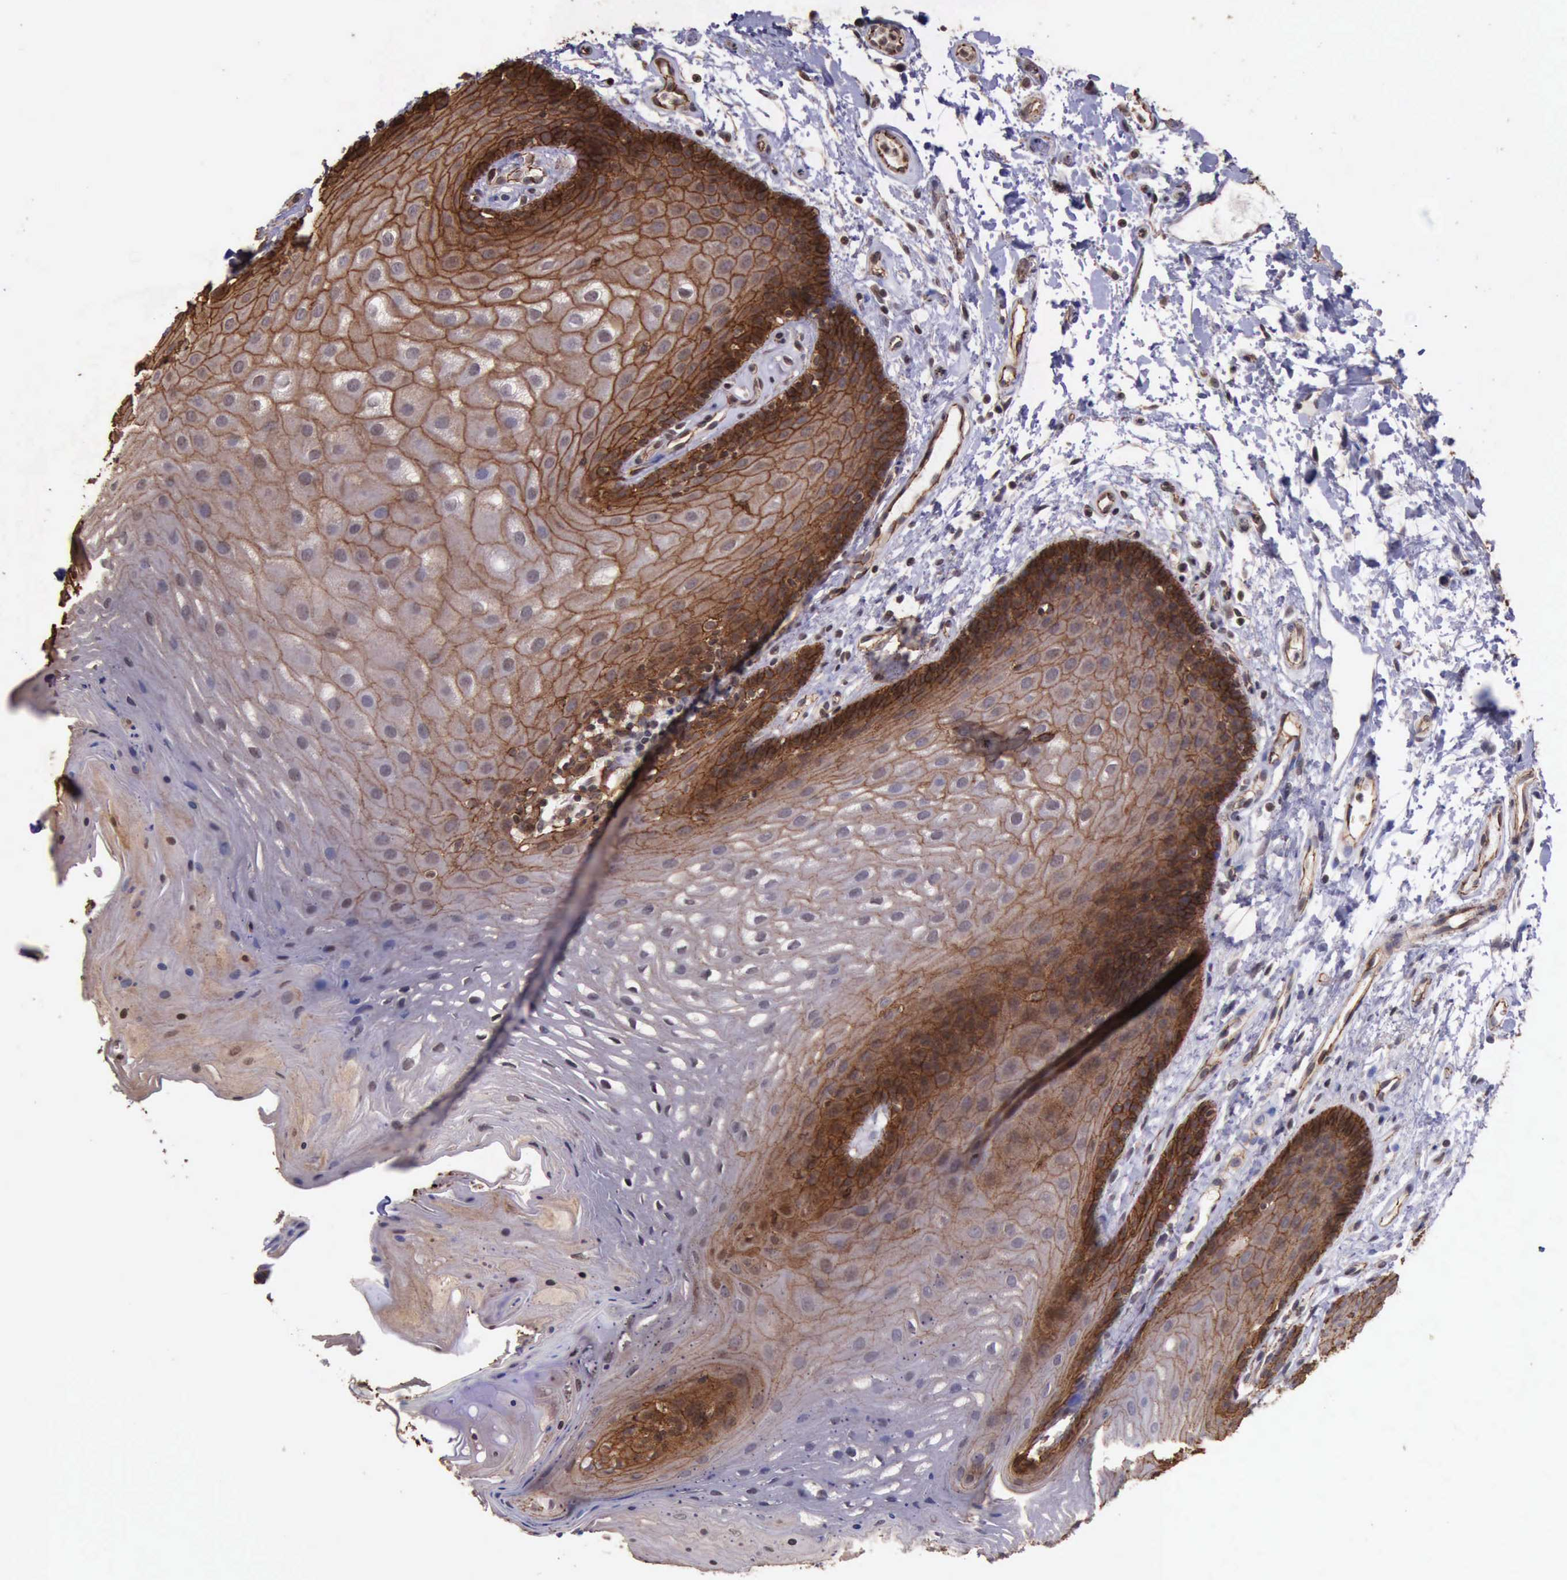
{"staining": {"intensity": "moderate", "quantity": "25%-75%", "location": "cytoplasmic/membranous"}, "tissue": "oral mucosa", "cell_type": "Squamous epithelial cells", "image_type": "normal", "snomed": [{"axis": "morphology", "description": "Normal tissue, NOS"}, {"axis": "topography", "description": "Oral tissue"}], "caption": "Protein staining of unremarkable oral mucosa shows moderate cytoplasmic/membranous staining in about 25%-75% of squamous epithelial cells. Nuclei are stained in blue.", "gene": "CTNNB1", "patient": {"sex": "male", "age": 62}}